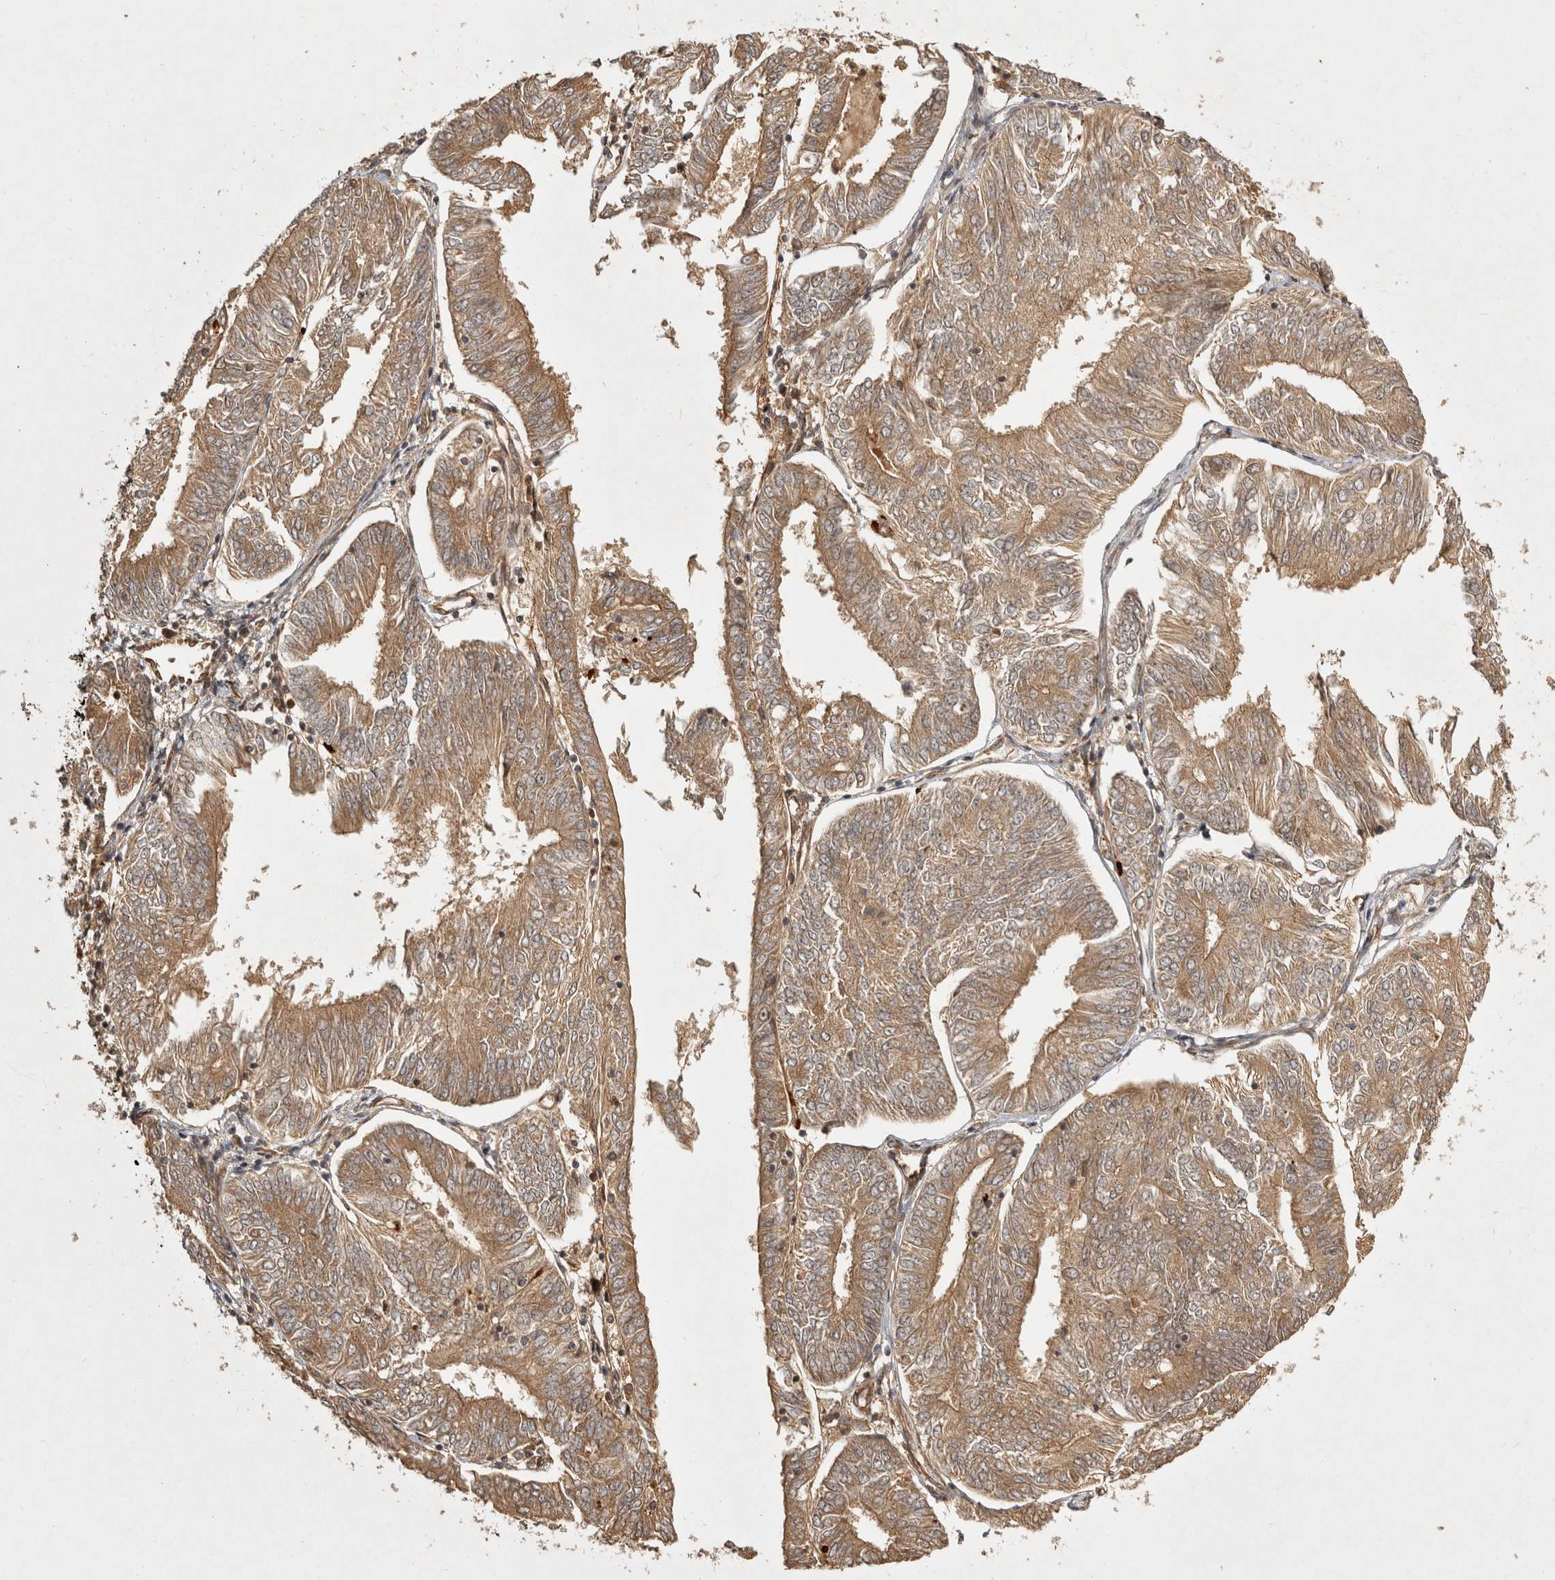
{"staining": {"intensity": "moderate", "quantity": ">75%", "location": "cytoplasmic/membranous"}, "tissue": "endometrial cancer", "cell_type": "Tumor cells", "image_type": "cancer", "snomed": [{"axis": "morphology", "description": "Adenocarcinoma, NOS"}, {"axis": "topography", "description": "Endometrium"}], "caption": "Endometrial cancer (adenocarcinoma) stained with a protein marker reveals moderate staining in tumor cells.", "gene": "CAMSAP2", "patient": {"sex": "female", "age": 58}}